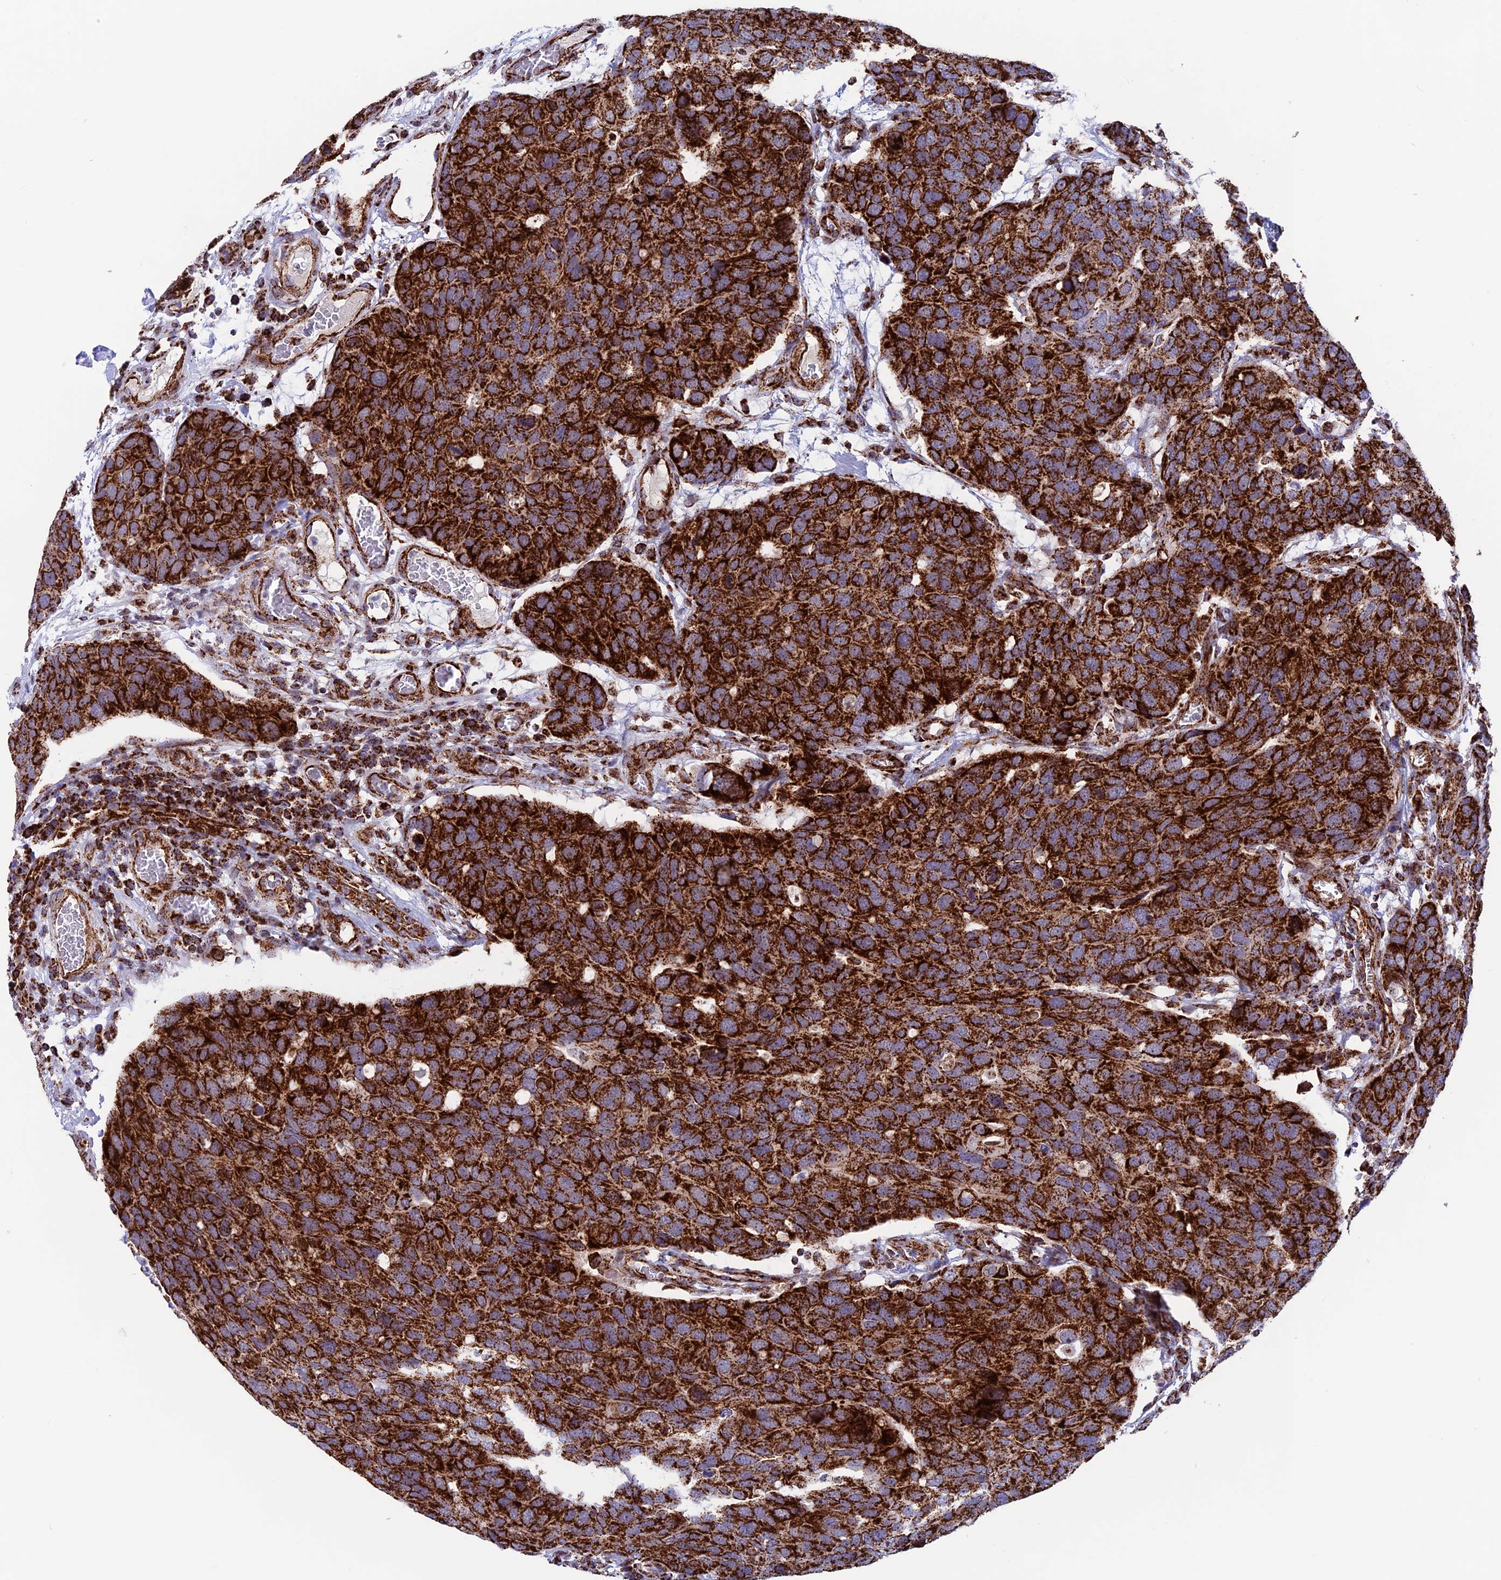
{"staining": {"intensity": "strong", "quantity": ">75%", "location": "cytoplasmic/membranous"}, "tissue": "breast cancer", "cell_type": "Tumor cells", "image_type": "cancer", "snomed": [{"axis": "morphology", "description": "Duct carcinoma"}, {"axis": "topography", "description": "Breast"}], "caption": "Breast cancer stained with DAB IHC exhibits high levels of strong cytoplasmic/membranous positivity in approximately >75% of tumor cells.", "gene": "MRPS18B", "patient": {"sex": "female", "age": 83}}